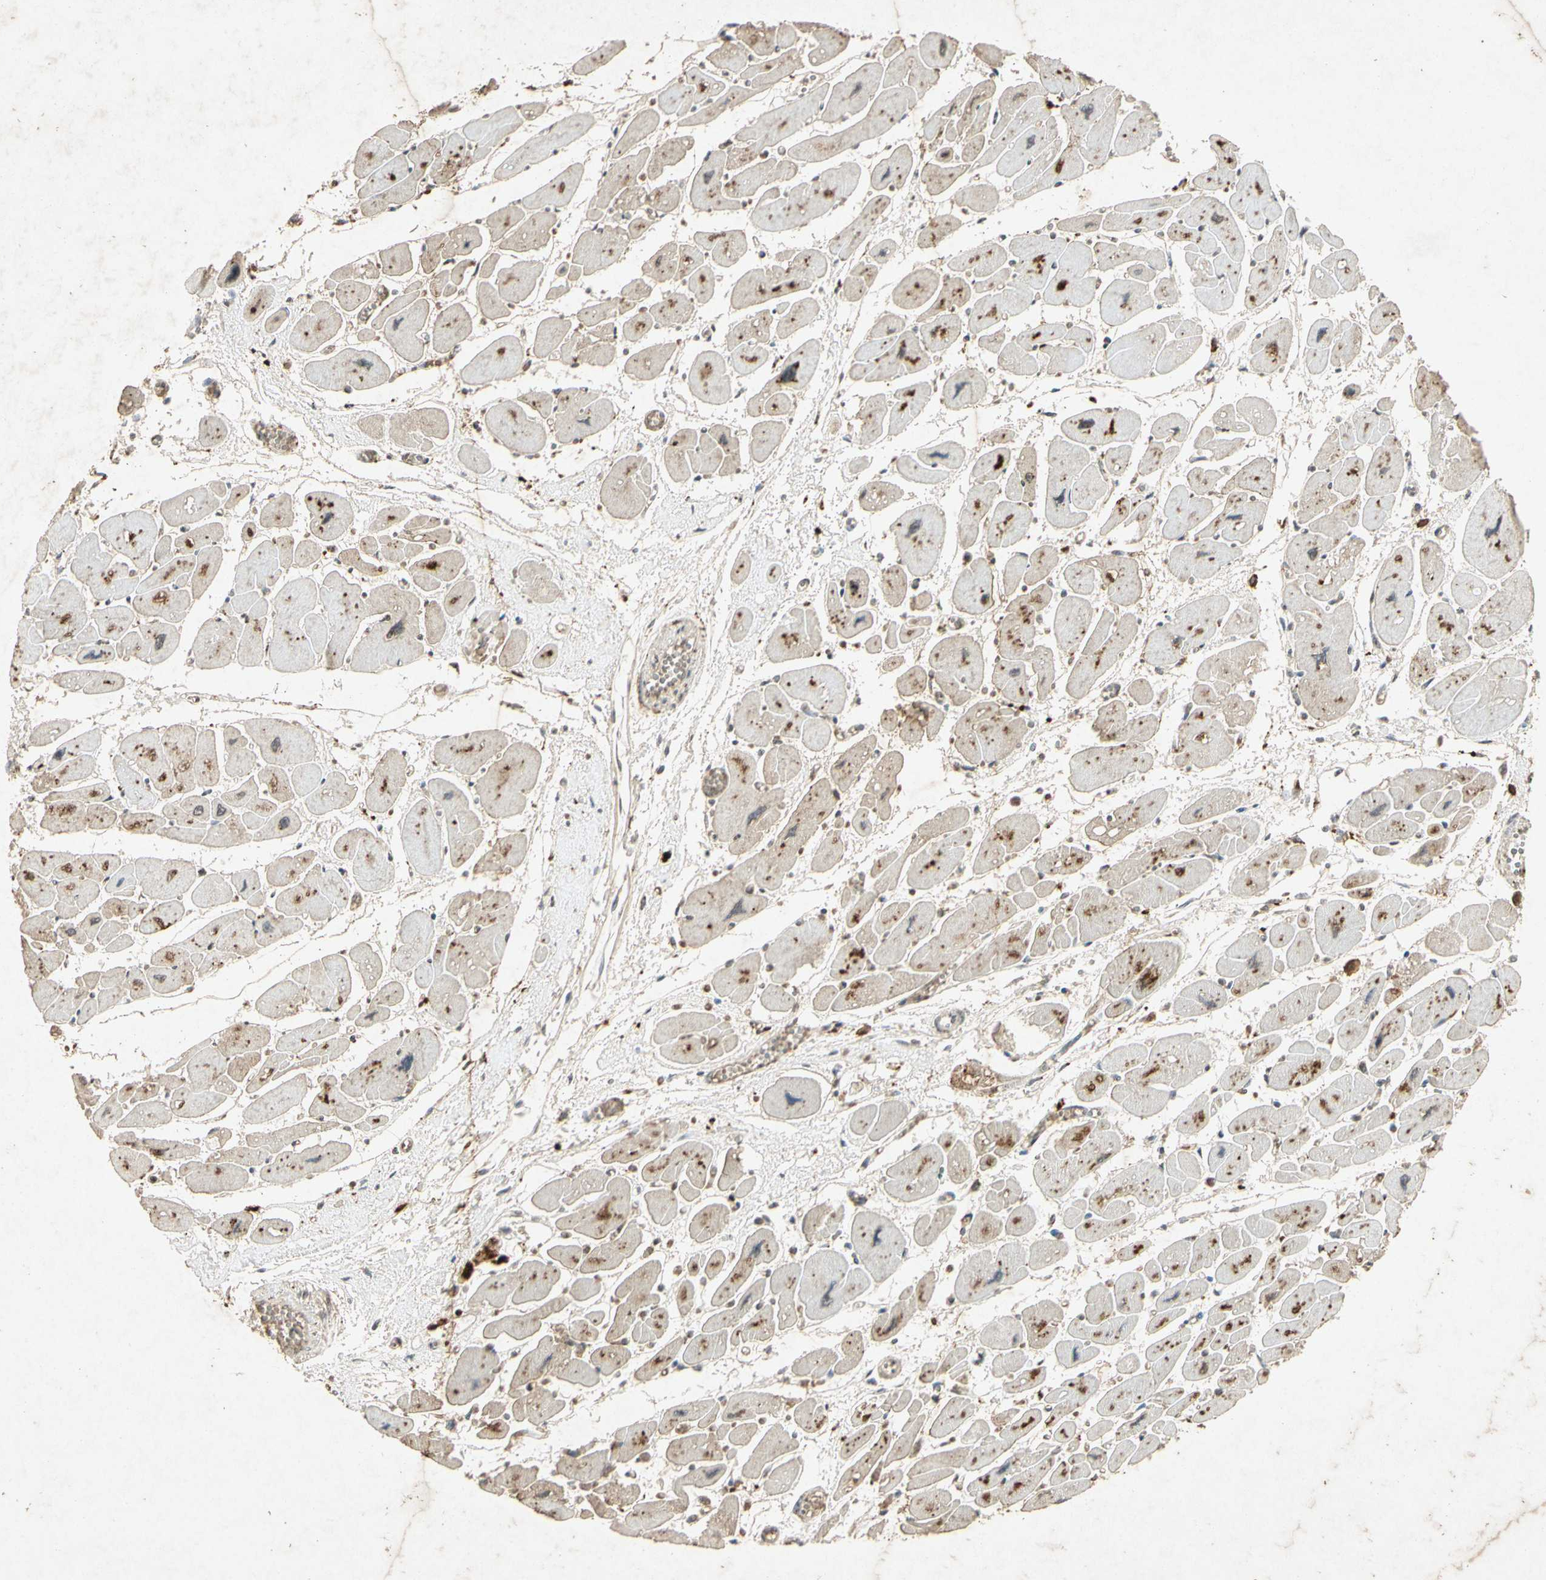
{"staining": {"intensity": "moderate", "quantity": "25%-75%", "location": "cytoplasmic/membranous"}, "tissue": "heart muscle", "cell_type": "Cardiomyocytes", "image_type": "normal", "snomed": [{"axis": "morphology", "description": "Normal tissue, NOS"}, {"axis": "topography", "description": "Heart"}], "caption": "Cardiomyocytes reveal medium levels of moderate cytoplasmic/membranous expression in about 25%-75% of cells in benign heart muscle.", "gene": "MSRB1", "patient": {"sex": "female", "age": 54}}